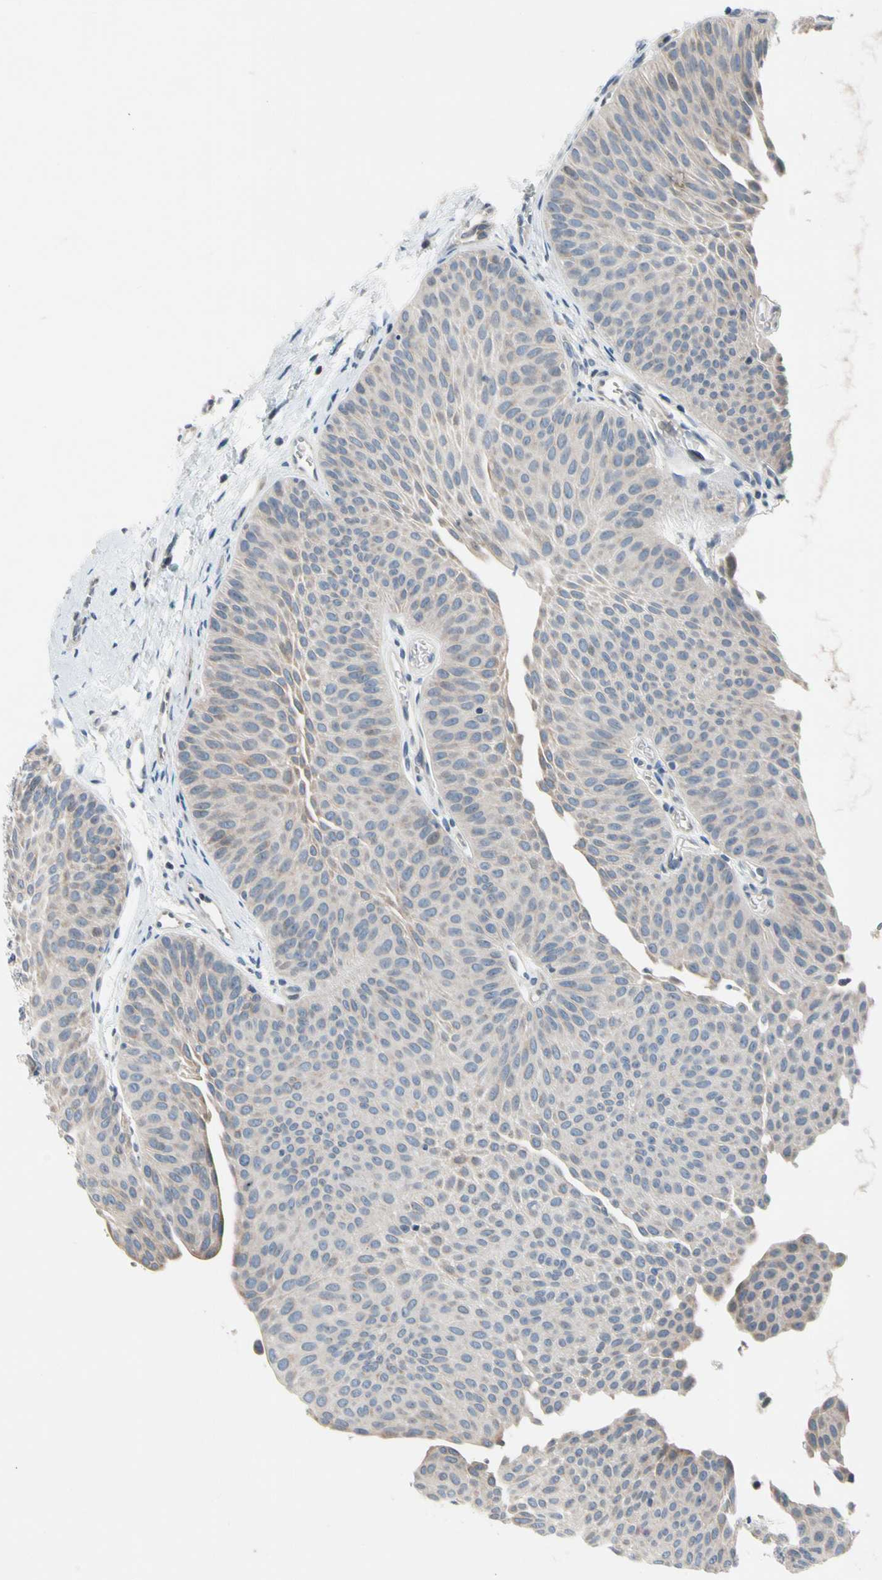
{"staining": {"intensity": "negative", "quantity": "none", "location": "none"}, "tissue": "urothelial cancer", "cell_type": "Tumor cells", "image_type": "cancer", "snomed": [{"axis": "morphology", "description": "Urothelial carcinoma, Low grade"}, {"axis": "topography", "description": "Urinary bladder"}], "caption": "There is no significant expression in tumor cells of urothelial carcinoma (low-grade).", "gene": "SOX30", "patient": {"sex": "female", "age": 60}}